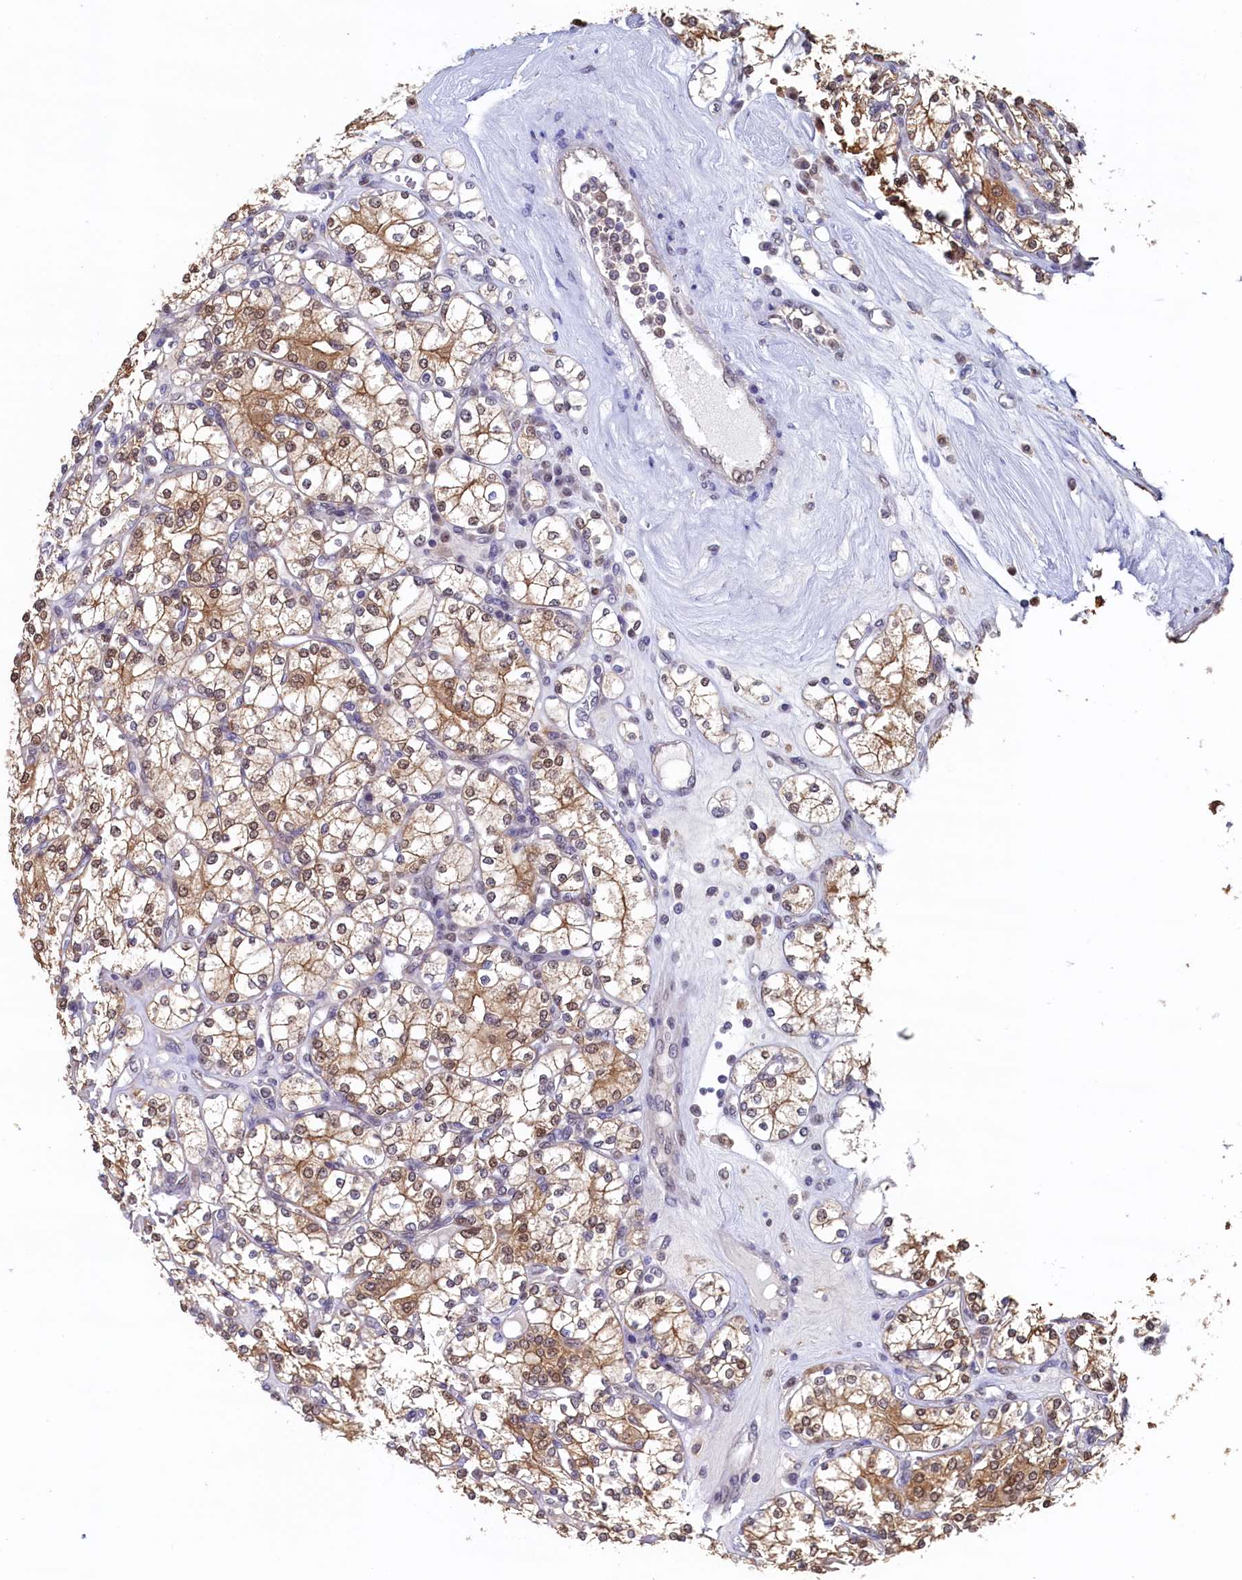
{"staining": {"intensity": "moderate", "quantity": ">75%", "location": "cytoplasmic/membranous,nuclear"}, "tissue": "renal cancer", "cell_type": "Tumor cells", "image_type": "cancer", "snomed": [{"axis": "morphology", "description": "Adenocarcinoma, NOS"}, {"axis": "topography", "description": "Kidney"}], "caption": "DAB (3,3'-diaminobenzidine) immunohistochemical staining of renal adenocarcinoma displays moderate cytoplasmic/membranous and nuclear protein staining in approximately >75% of tumor cells.", "gene": "AHCY", "patient": {"sex": "male", "age": 77}}